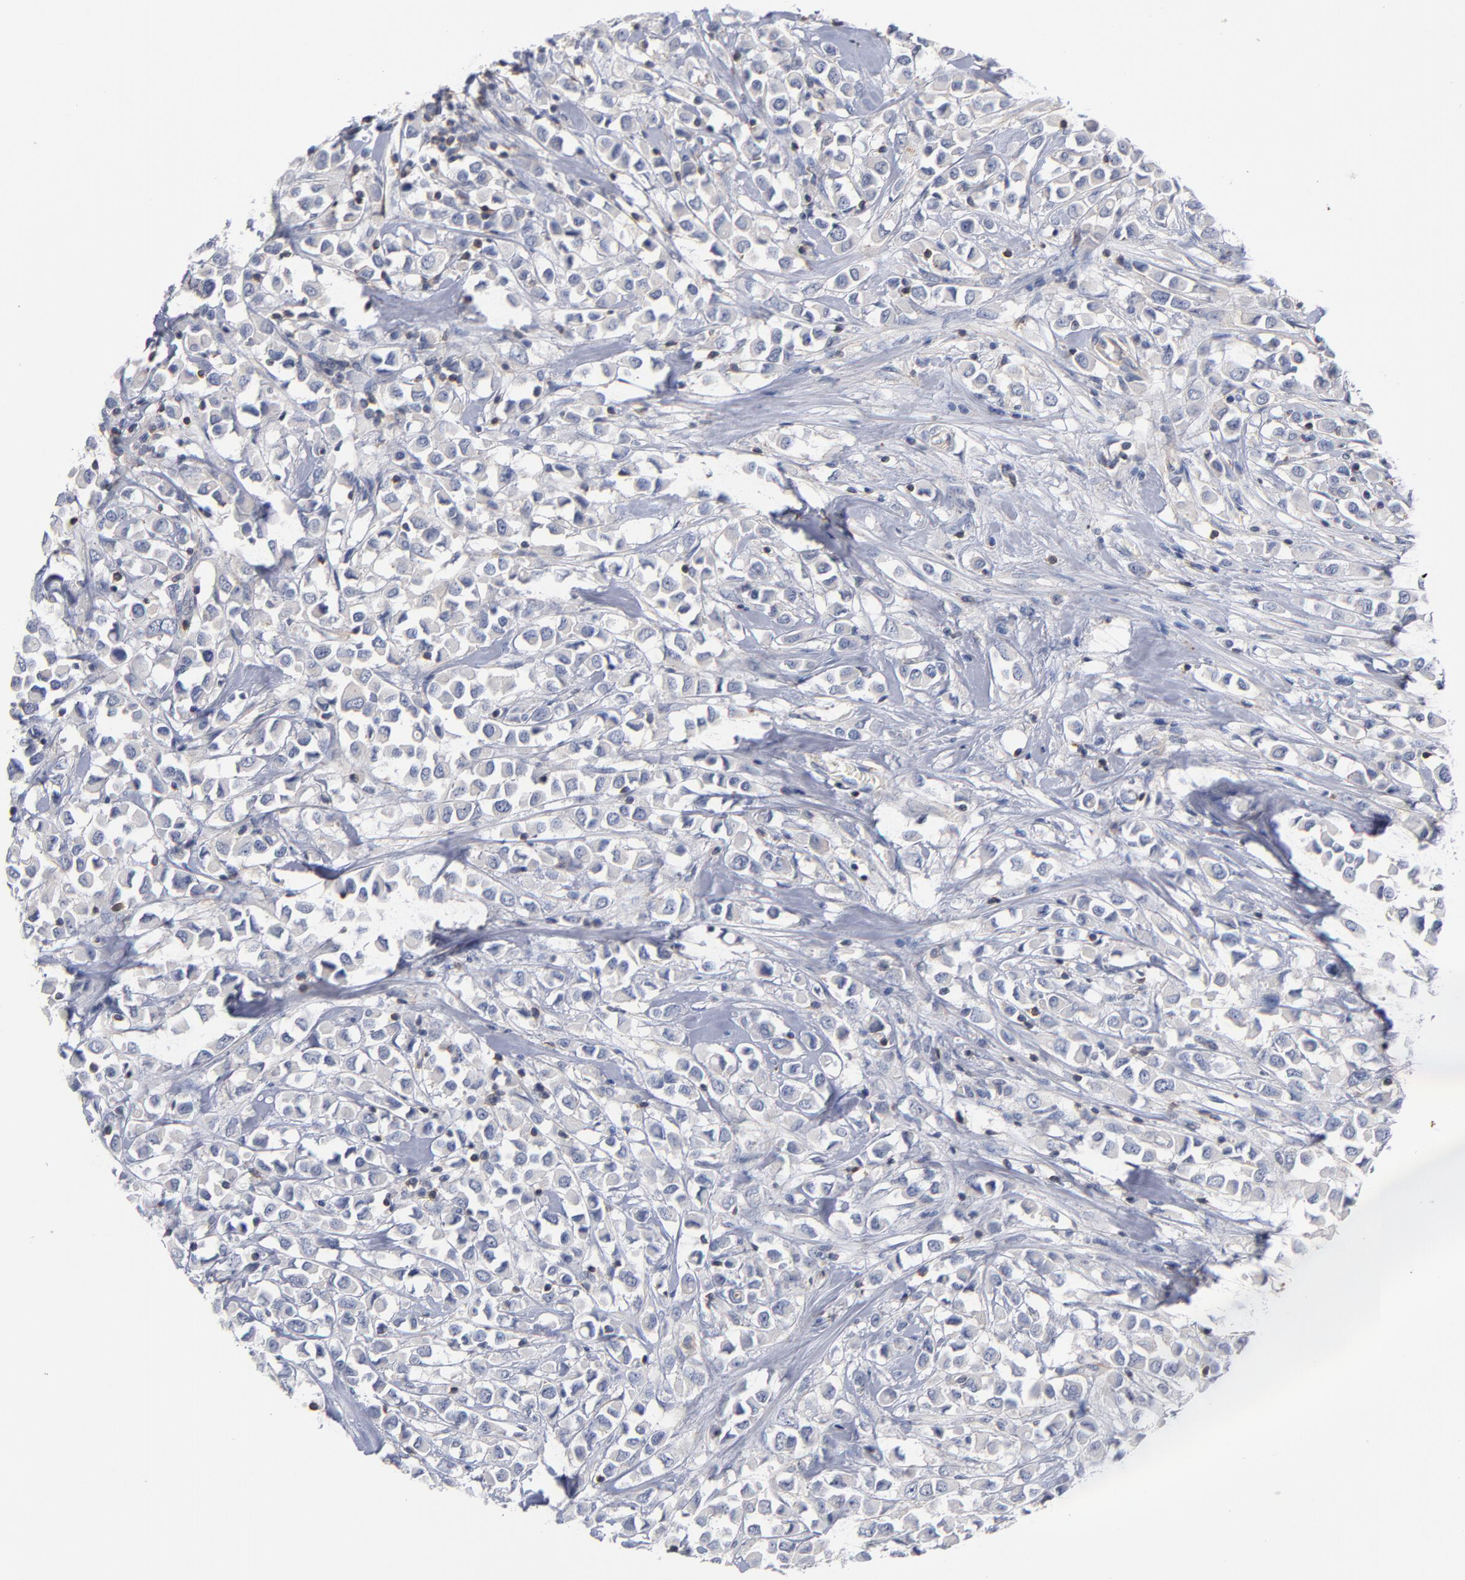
{"staining": {"intensity": "negative", "quantity": "none", "location": "none"}, "tissue": "breast cancer", "cell_type": "Tumor cells", "image_type": "cancer", "snomed": [{"axis": "morphology", "description": "Duct carcinoma"}, {"axis": "topography", "description": "Breast"}], "caption": "Breast invasive ductal carcinoma was stained to show a protein in brown. There is no significant expression in tumor cells. Nuclei are stained in blue.", "gene": "PDLIM2", "patient": {"sex": "female", "age": 61}}